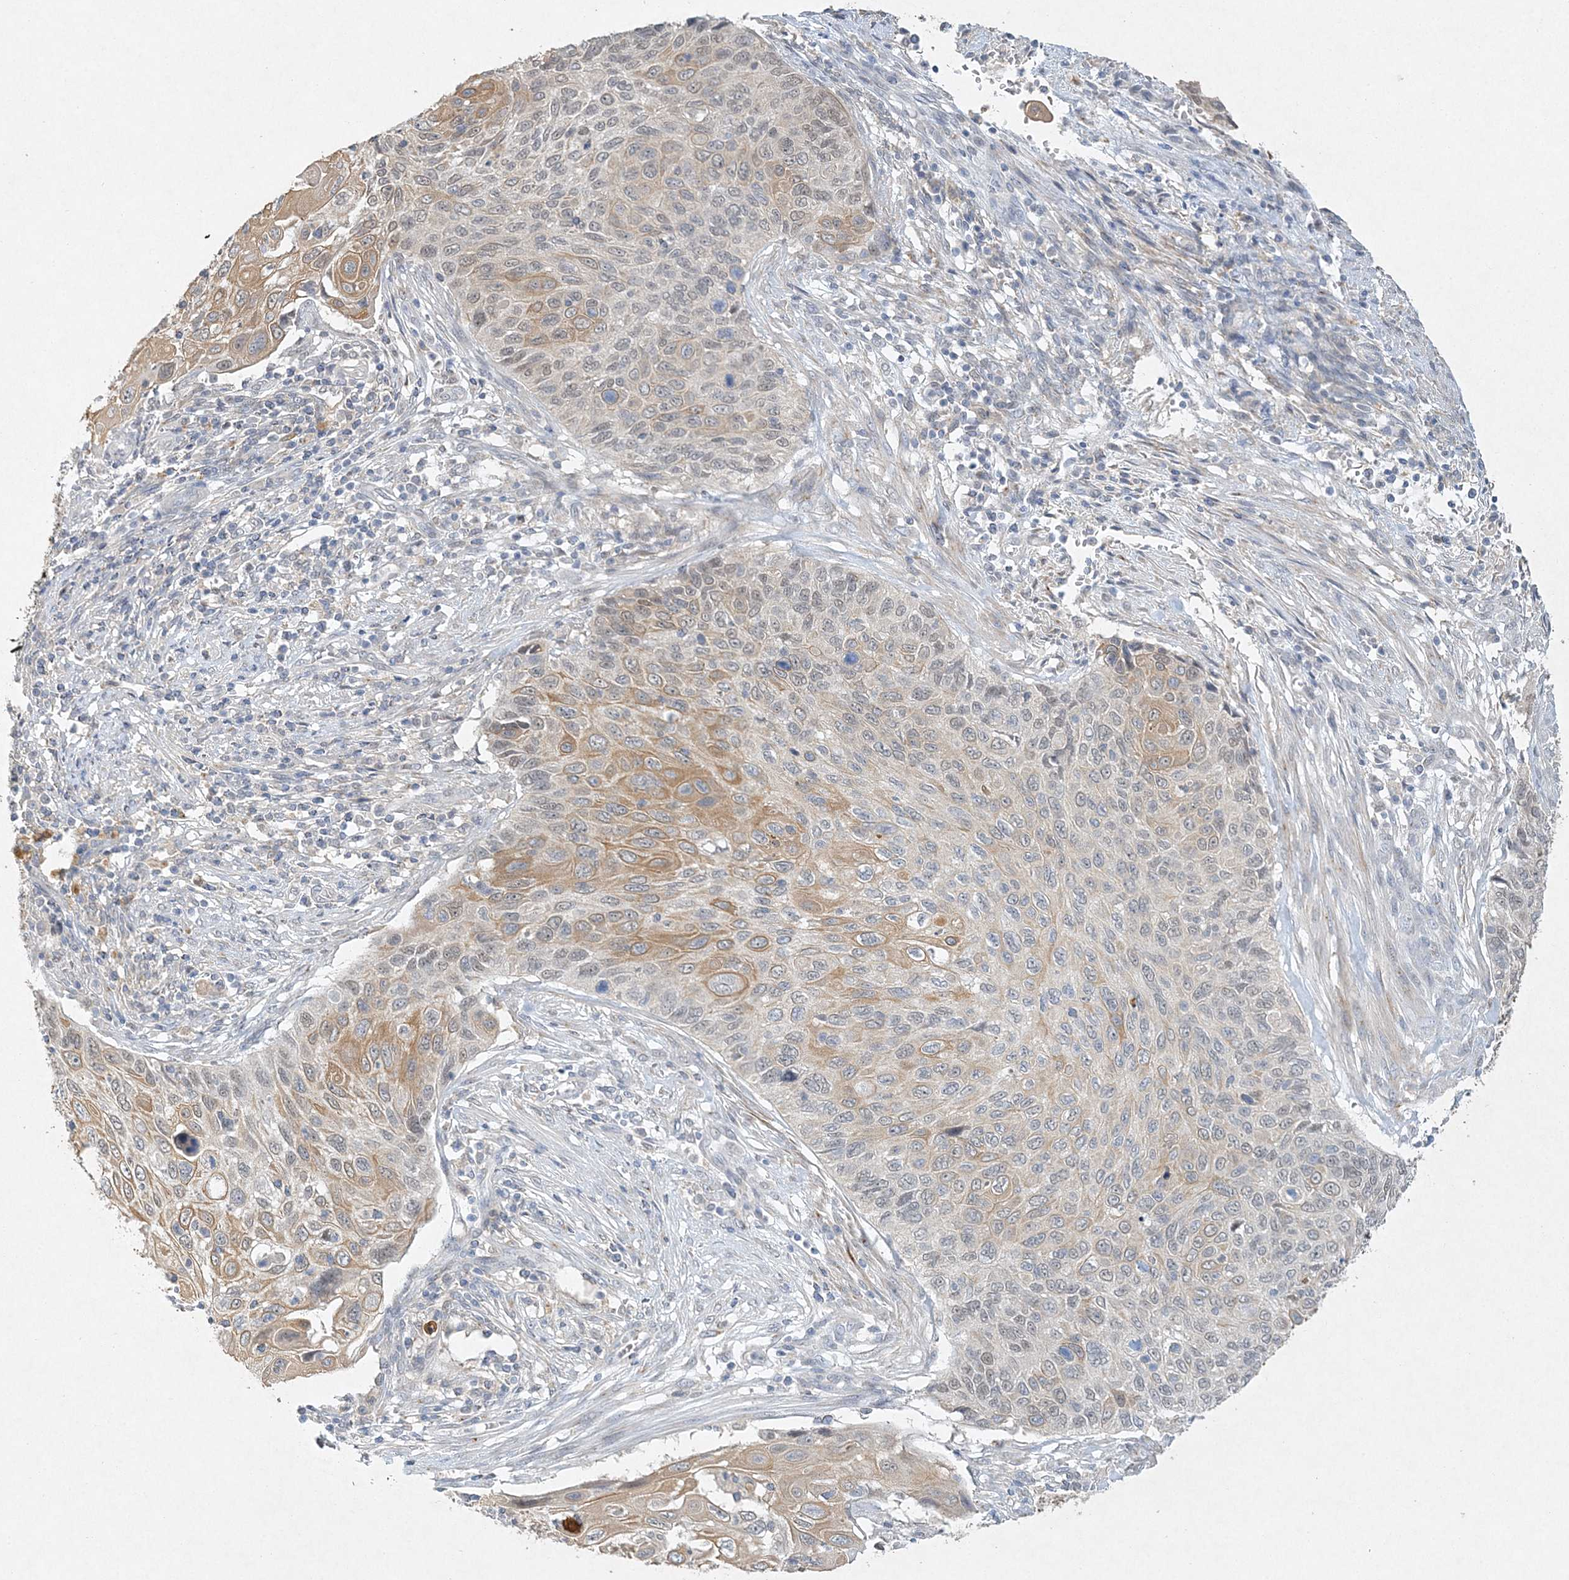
{"staining": {"intensity": "moderate", "quantity": "<25%", "location": "cytoplasmic/membranous"}, "tissue": "cervical cancer", "cell_type": "Tumor cells", "image_type": "cancer", "snomed": [{"axis": "morphology", "description": "Squamous cell carcinoma, NOS"}, {"axis": "topography", "description": "Cervix"}], "caption": "Moderate cytoplasmic/membranous protein expression is seen in about <25% of tumor cells in squamous cell carcinoma (cervical).", "gene": "MAT2B", "patient": {"sex": "female", "age": 70}}